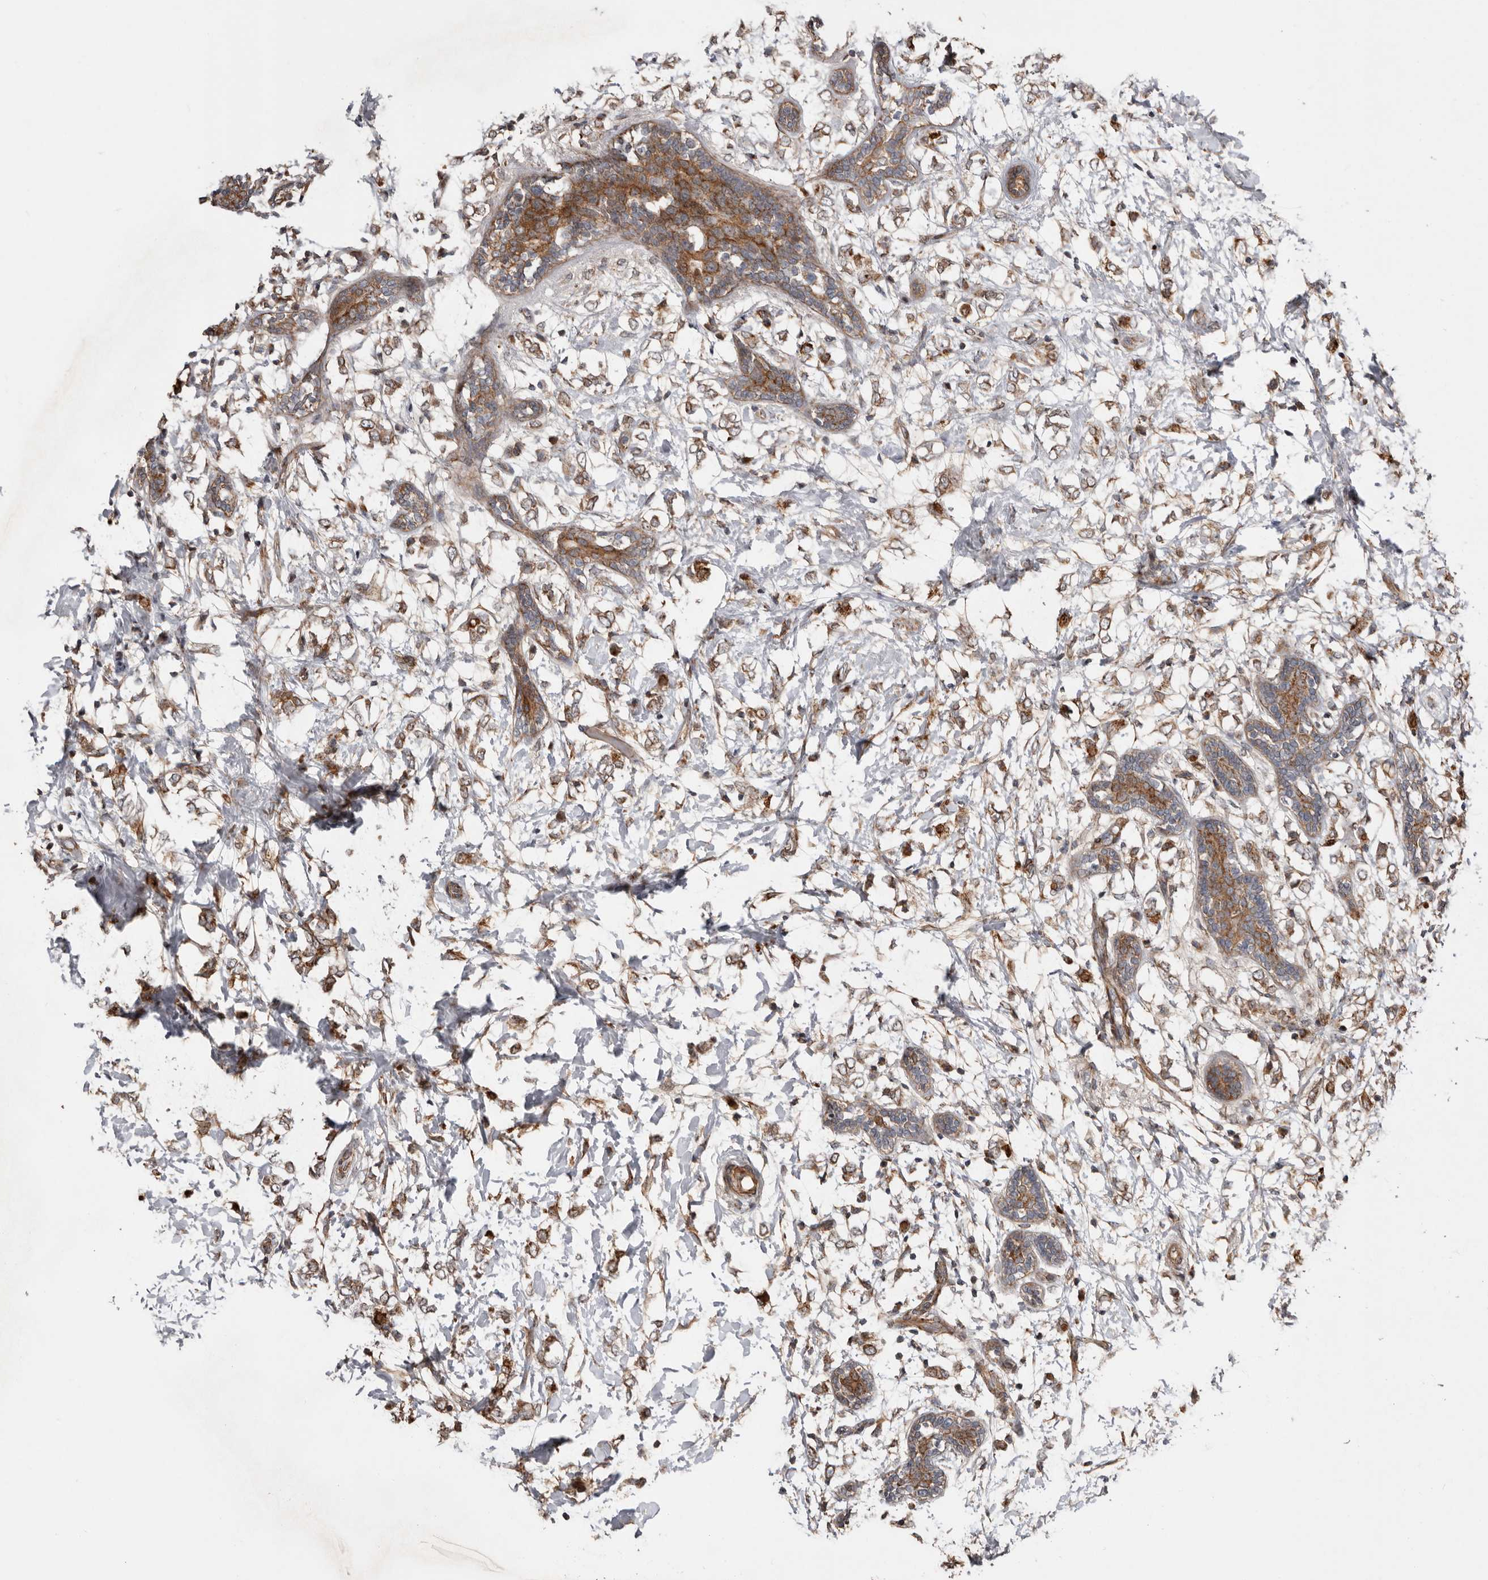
{"staining": {"intensity": "moderate", "quantity": "25%-75%", "location": "cytoplasmic/membranous"}, "tissue": "breast cancer", "cell_type": "Tumor cells", "image_type": "cancer", "snomed": [{"axis": "morphology", "description": "Normal tissue, NOS"}, {"axis": "morphology", "description": "Lobular carcinoma"}, {"axis": "topography", "description": "Breast"}], "caption": "The histopathology image demonstrates staining of lobular carcinoma (breast), revealing moderate cytoplasmic/membranous protein positivity (brown color) within tumor cells.", "gene": "PROKR1", "patient": {"sex": "female", "age": 47}}